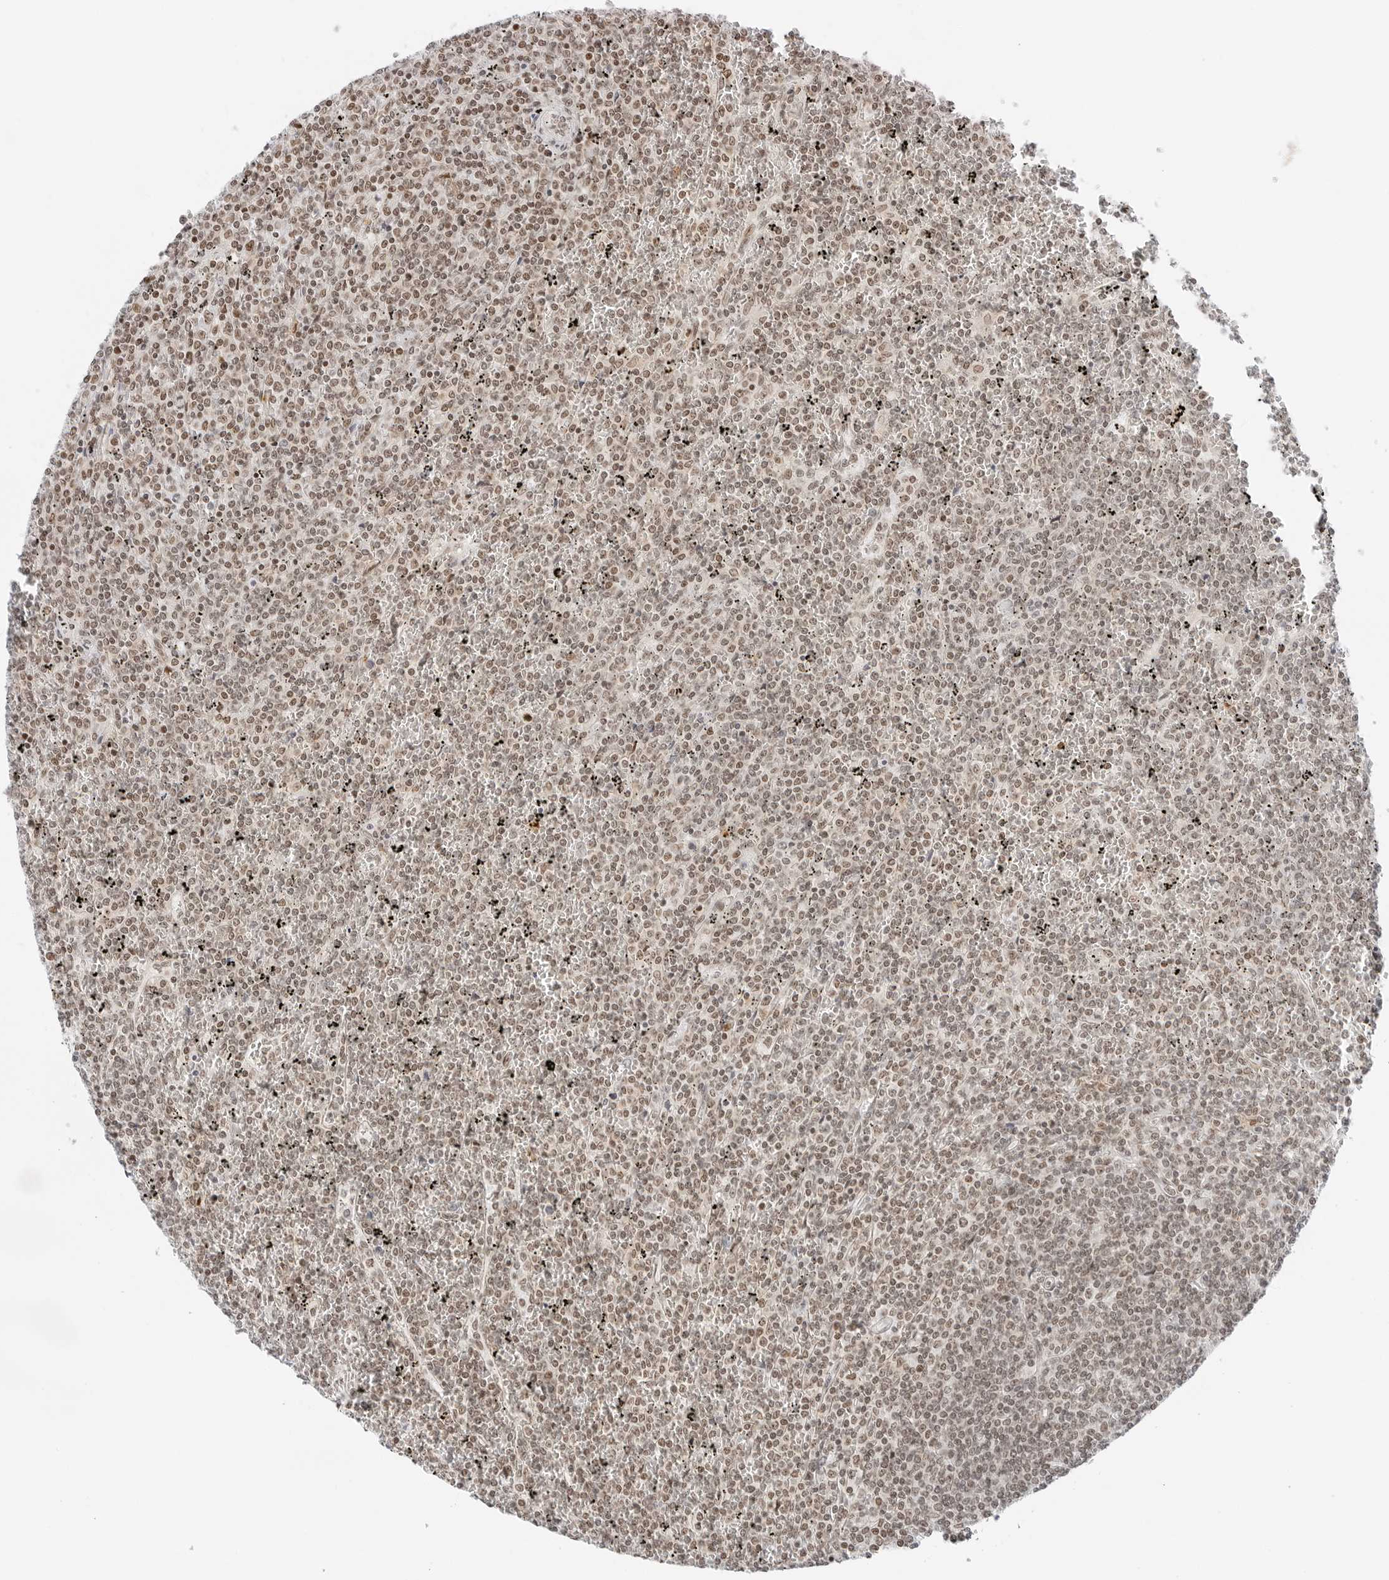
{"staining": {"intensity": "weak", "quantity": ">75%", "location": "nuclear"}, "tissue": "lymphoma", "cell_type": "Tumor cells", "image_type": "cancer", "snomed": [{"axis": "morphology", "description": "Malignant lymphoma, non-Hodgkin's type, Low grade"}, {"axis": "topography", "description": "Spleen"}], "caption": "About >75% of tumor cells in human malignant lymphoma, non-Hodgkin's type (low-grade) reveal weak nuclear protein staining as visualized by brown immunohistochemical staining.", "gene": "CRTC2", "patient": {"sex": "female", "age": 19}}